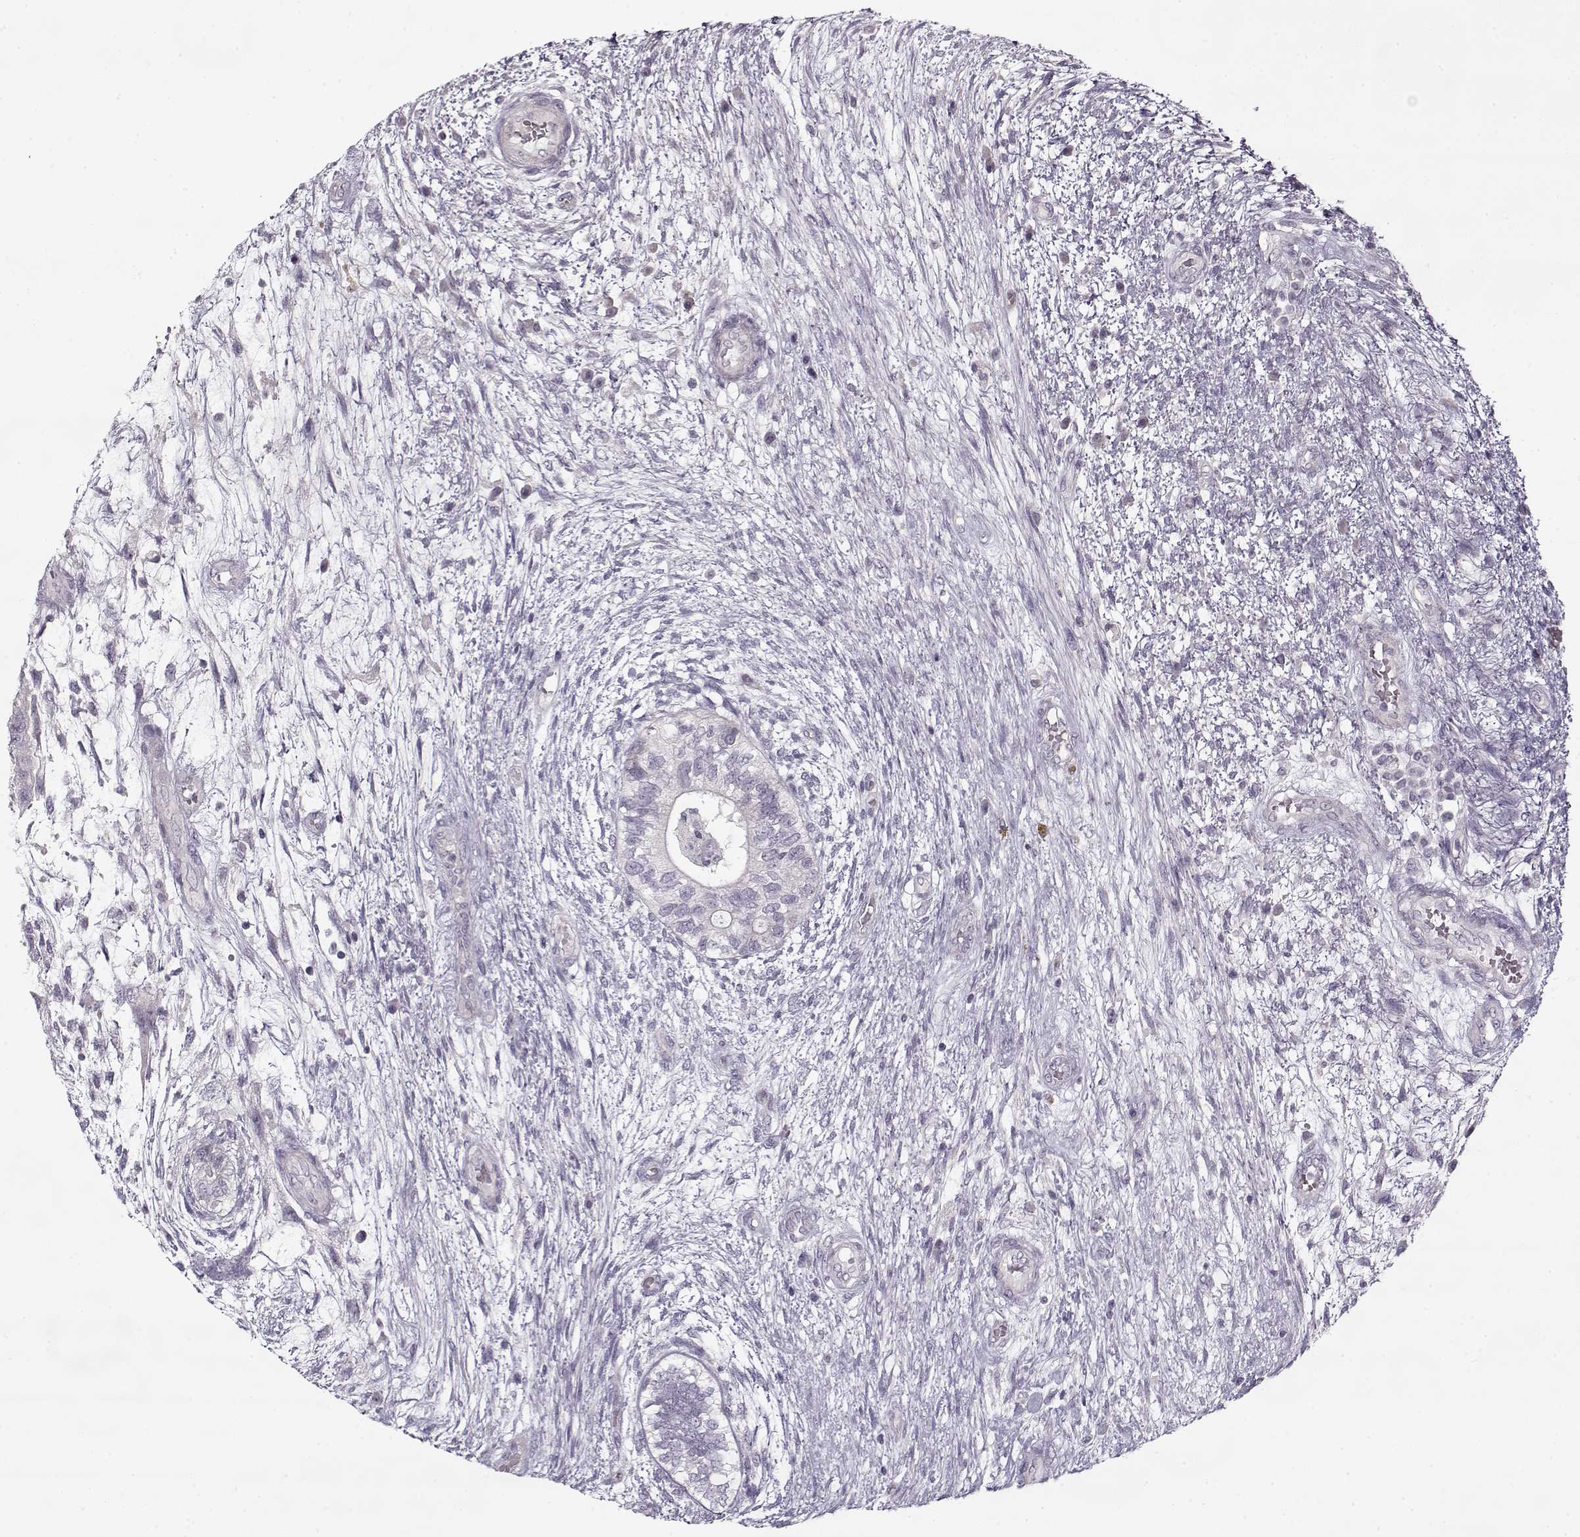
{"staining": {"intensity": "negative", "quantity": "none", "location": "none"}, "tissue": "testis cancer", "cell_type": "Tumor cells", "image_type": "cancer", "snomed": [{"axis": "morphology", "description": "Normal tissue, NOS"}, {"axis": "morphology", "description": "Carcinoma, Embryonal, NOS"}, {"axis": "topography", "description": "Testis"}, {"axis": "topography", "description": "Epididymis"}], "caption": "A photomicrograph of testis embryonal carcinoma stained for a protein shows no brown staining in tumor cells.", "gene": "PNMT", "patient": {"sex": "male", "age": 32}}